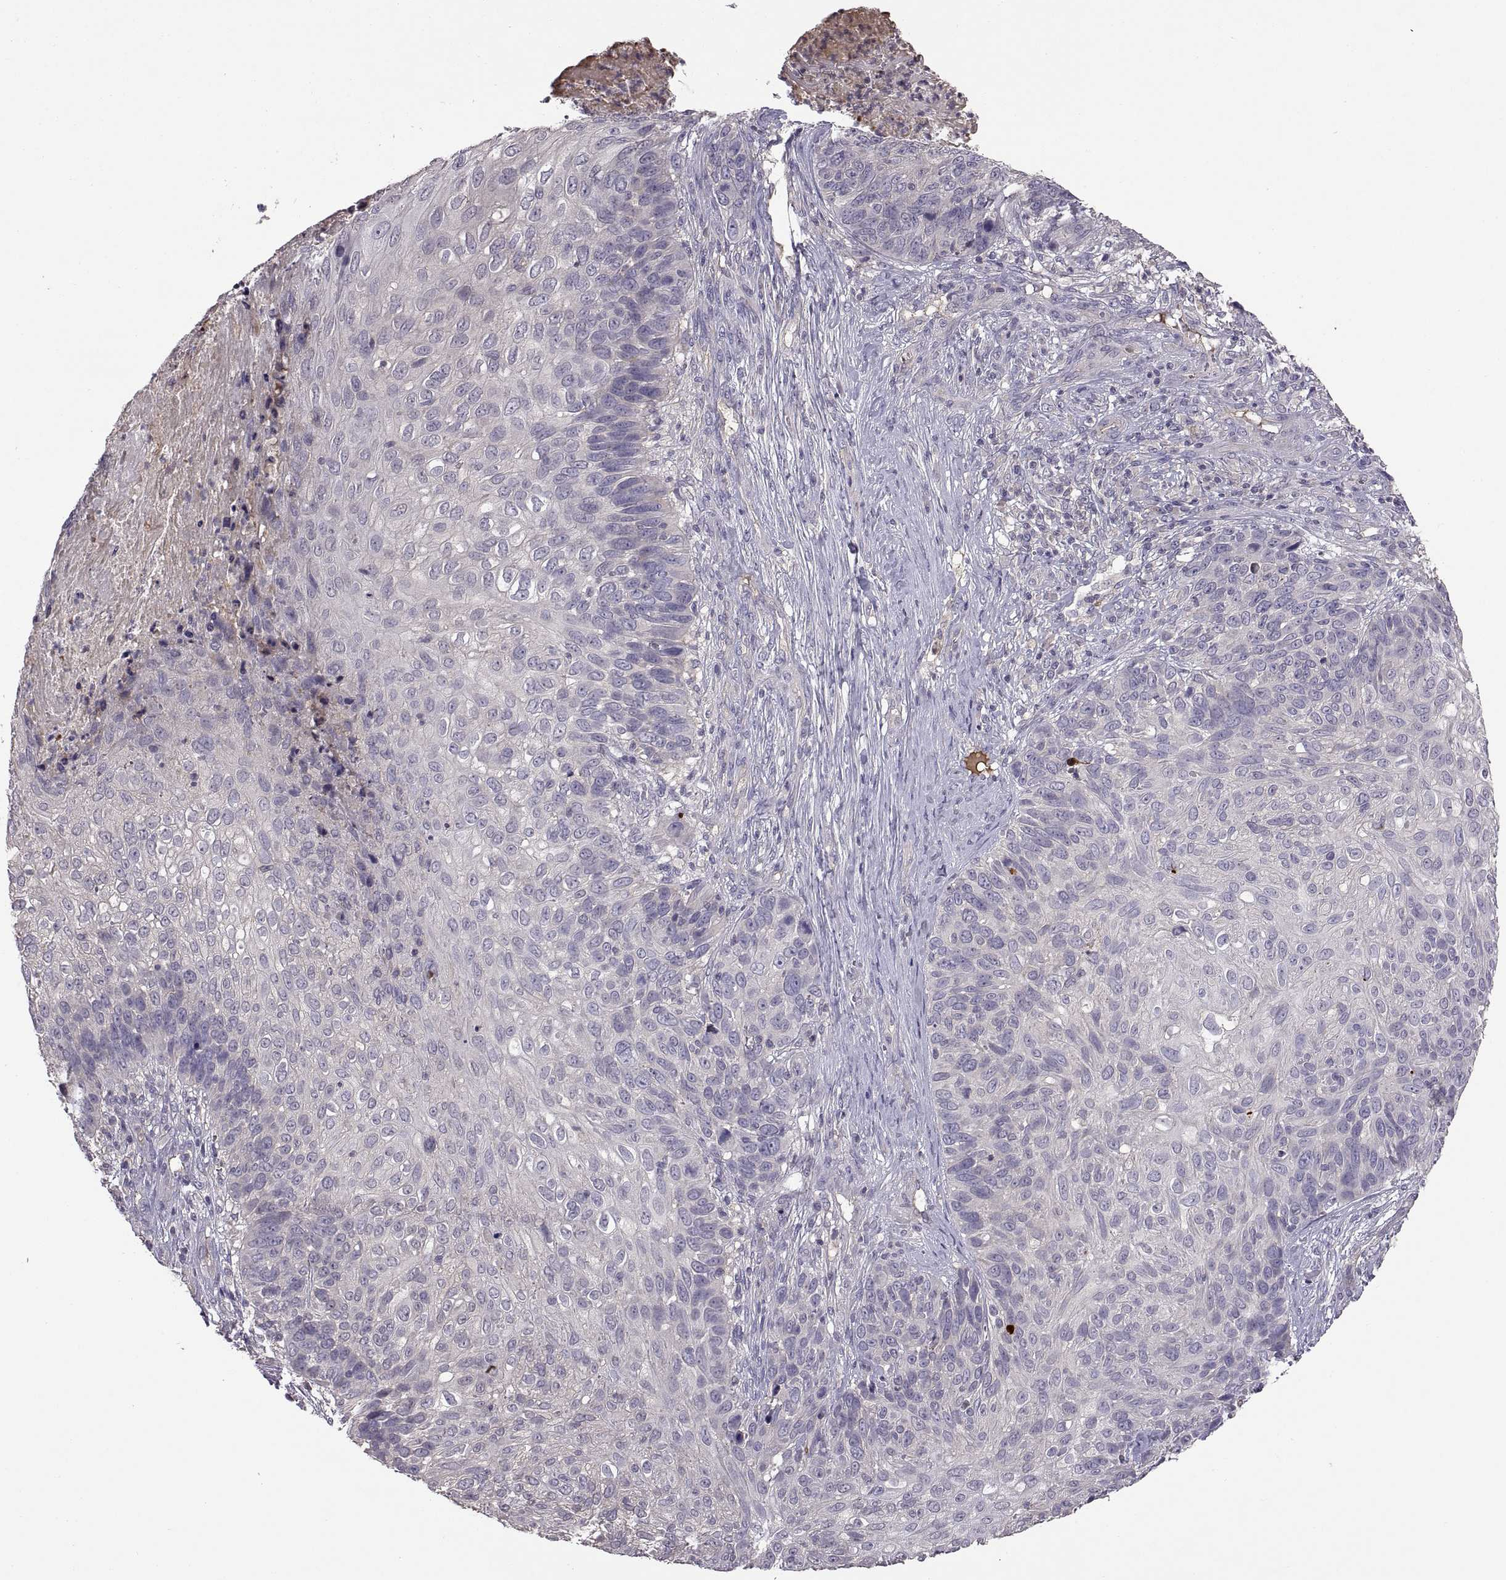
{"staining": {"intensity": "negative", "quantity": "none", "location": "none"}, "tissue": "skin cancer", "cell_type": "Tumor cells", "image_type": "cancer", "snomed": [{"axis": "morphology", "description": "Squamous cell carcinoma, NOS"}, {"axis": "topography", "description": "Skin"}], "caption": "This is an immunohistochemistry image of human skin cancer (squamous cell carcinoma). There is no positivity in tumor cells.", "gene": "NMNAT2", "patient": {"sex": "male", "age": 92}}